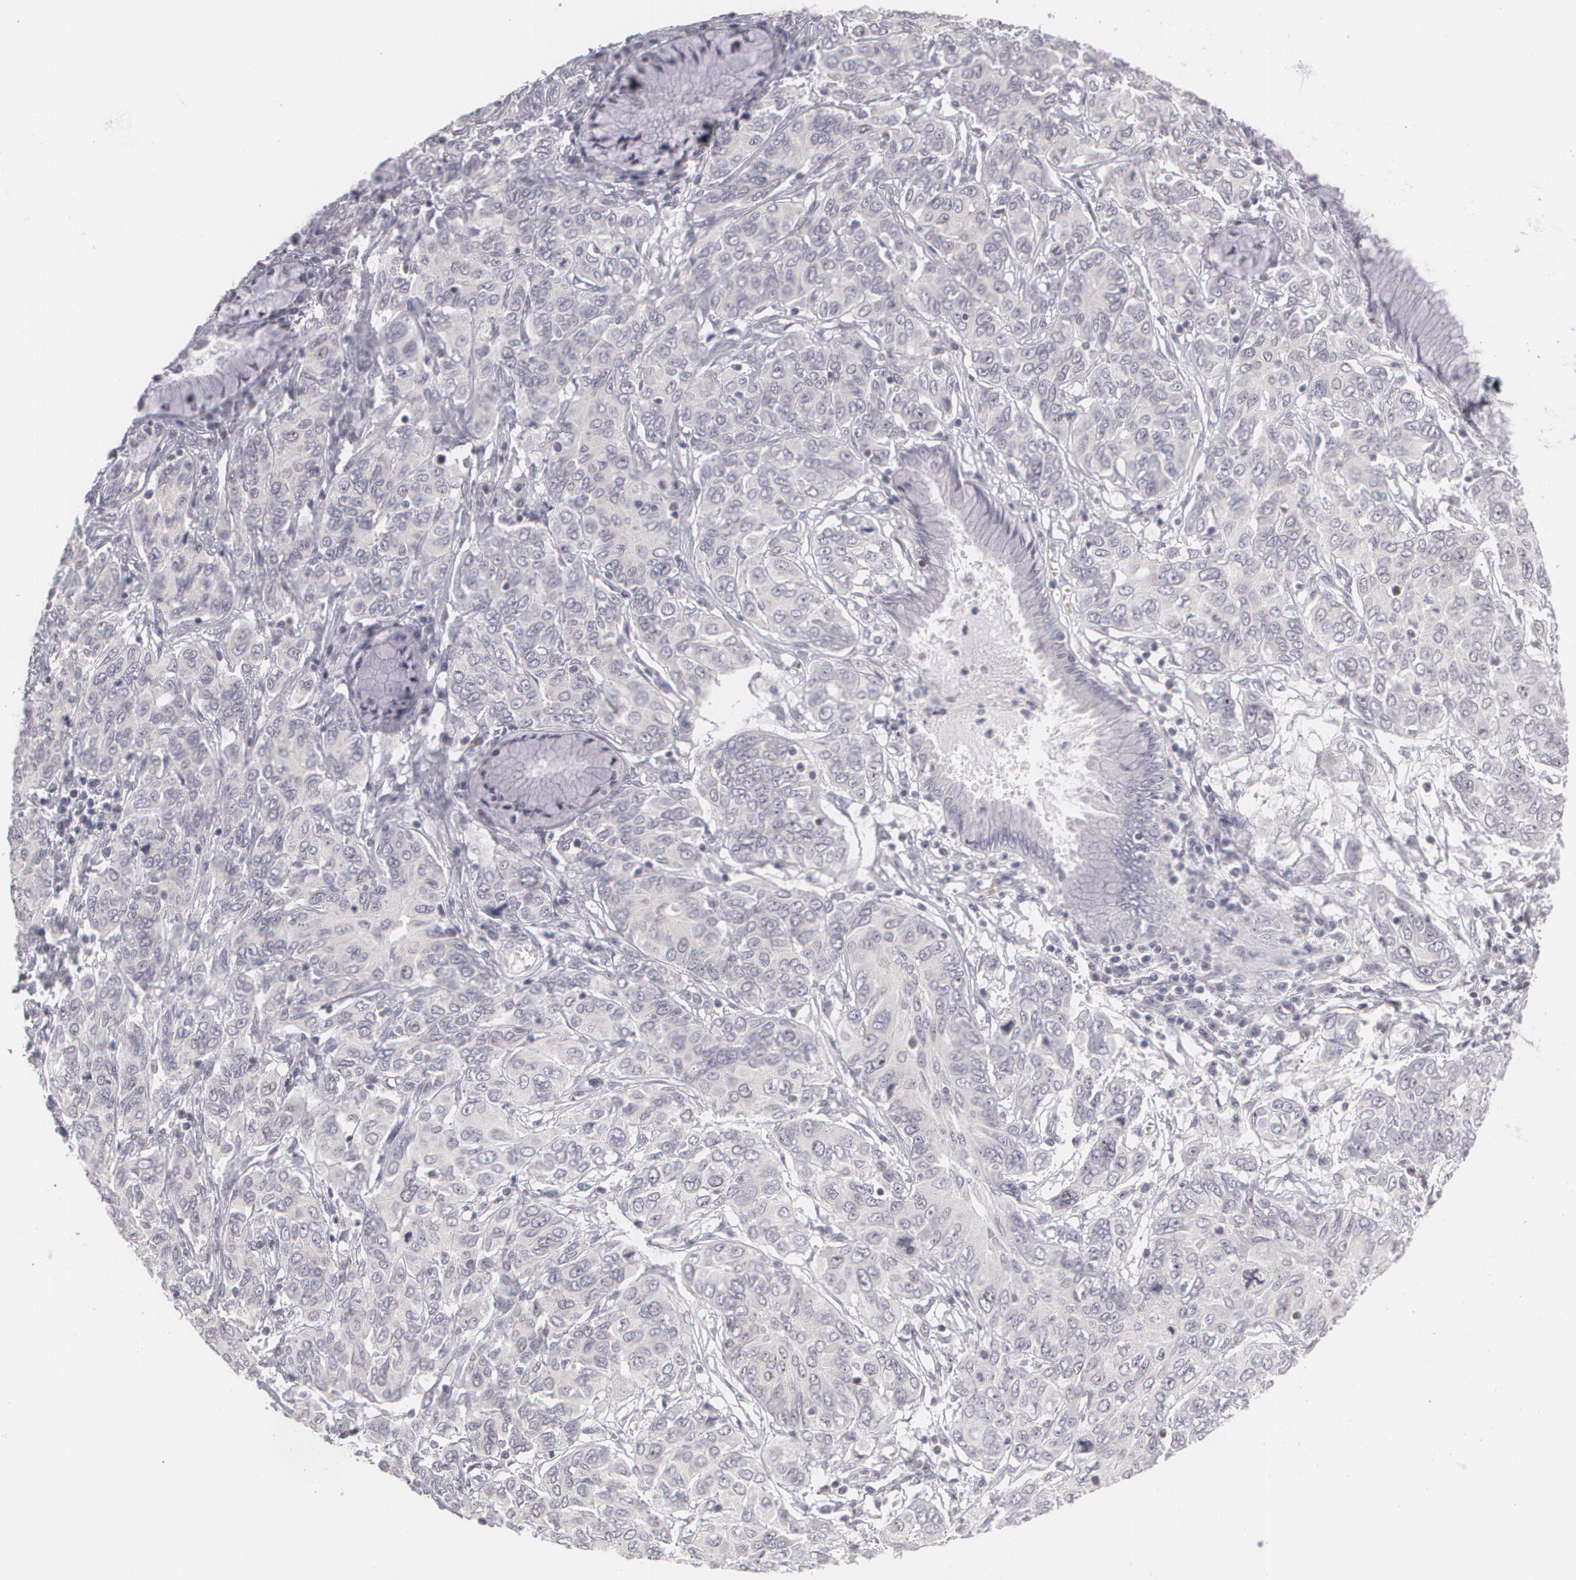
{"staining": {"intensity": "negative", "quantity": "none", "location": "none"}, "tissue": "cervical cancer", "cell_type": "Tumor cells", "image_type": "cancer", "snomed": [{"axis": "morphology", "description": "Squamous cell carcinoma, NOS"}, {"axis": "topography", "description": "Cervix"}], "caption": "IHC histopathology image of cervical cancer (squamous cell carcinoma) stained for a protein (brown), which demonstrates no positivity in tumor cells.", "gene": "ZBTB16", "patient": {"sex": "female", "age": 38}}